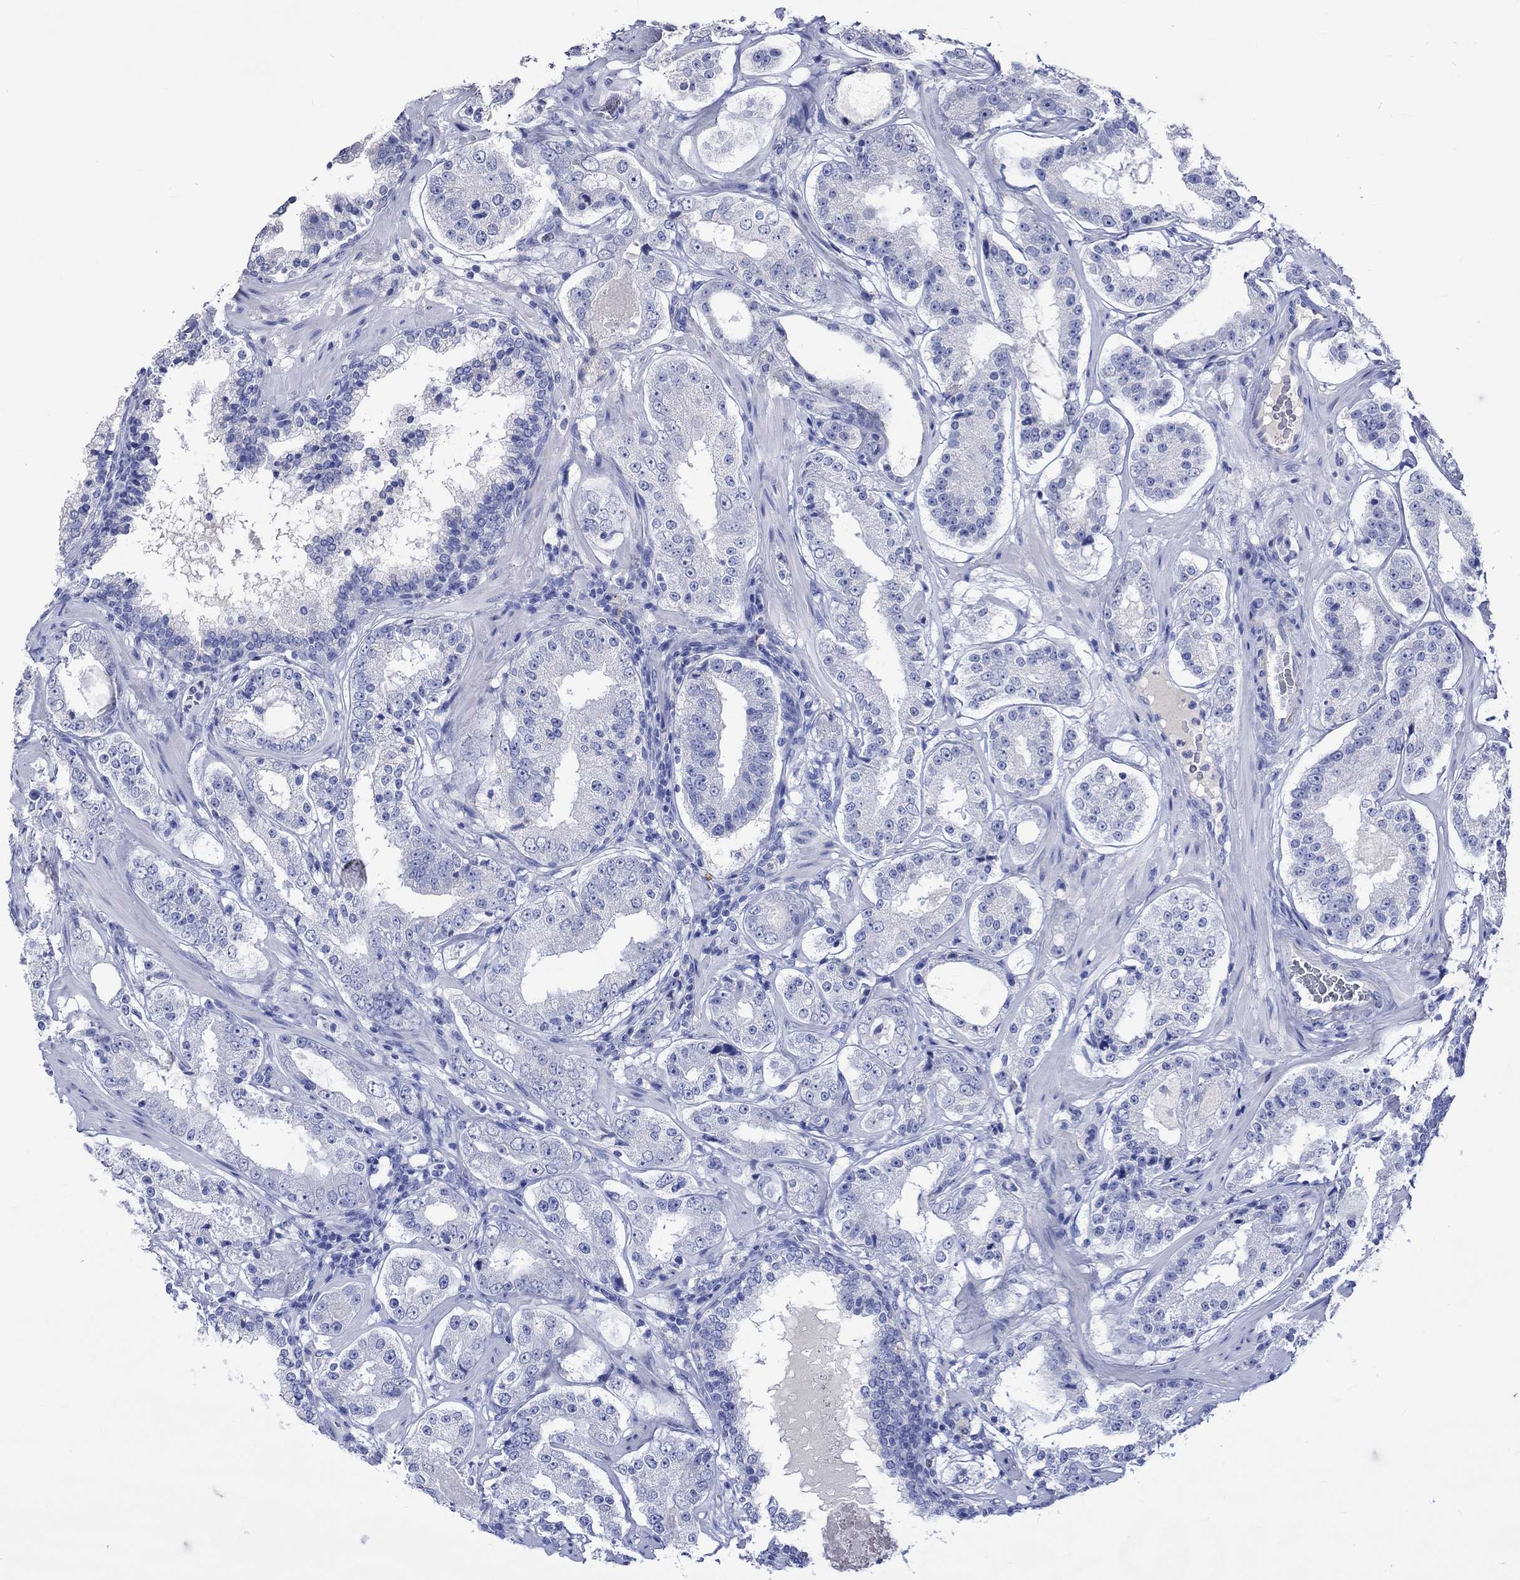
{"staining": {"intensity": "negative", "quantity": "none", "location": "none"}, "tissue": "prostate cancer", "cell_type": "Tumor cells", "image_type": "cancer", "snomed": [{"axis": "morphology", "description": "Adenocarcinoma, Low grade"}, {"axis": "topography", "description": "Prostate"}], "caption": "Micrograph shows no significant protein expression in tumor cells of adenocarcinoma (low-grade) (prostate). The staining was performed using DAB to visualize the protein expression in brown, while the nuclei were stained in blue with hematoxylin (Magnification: 20x).", "gene": "KLHL35", "patient": {"sex": "male", "age": 60}}